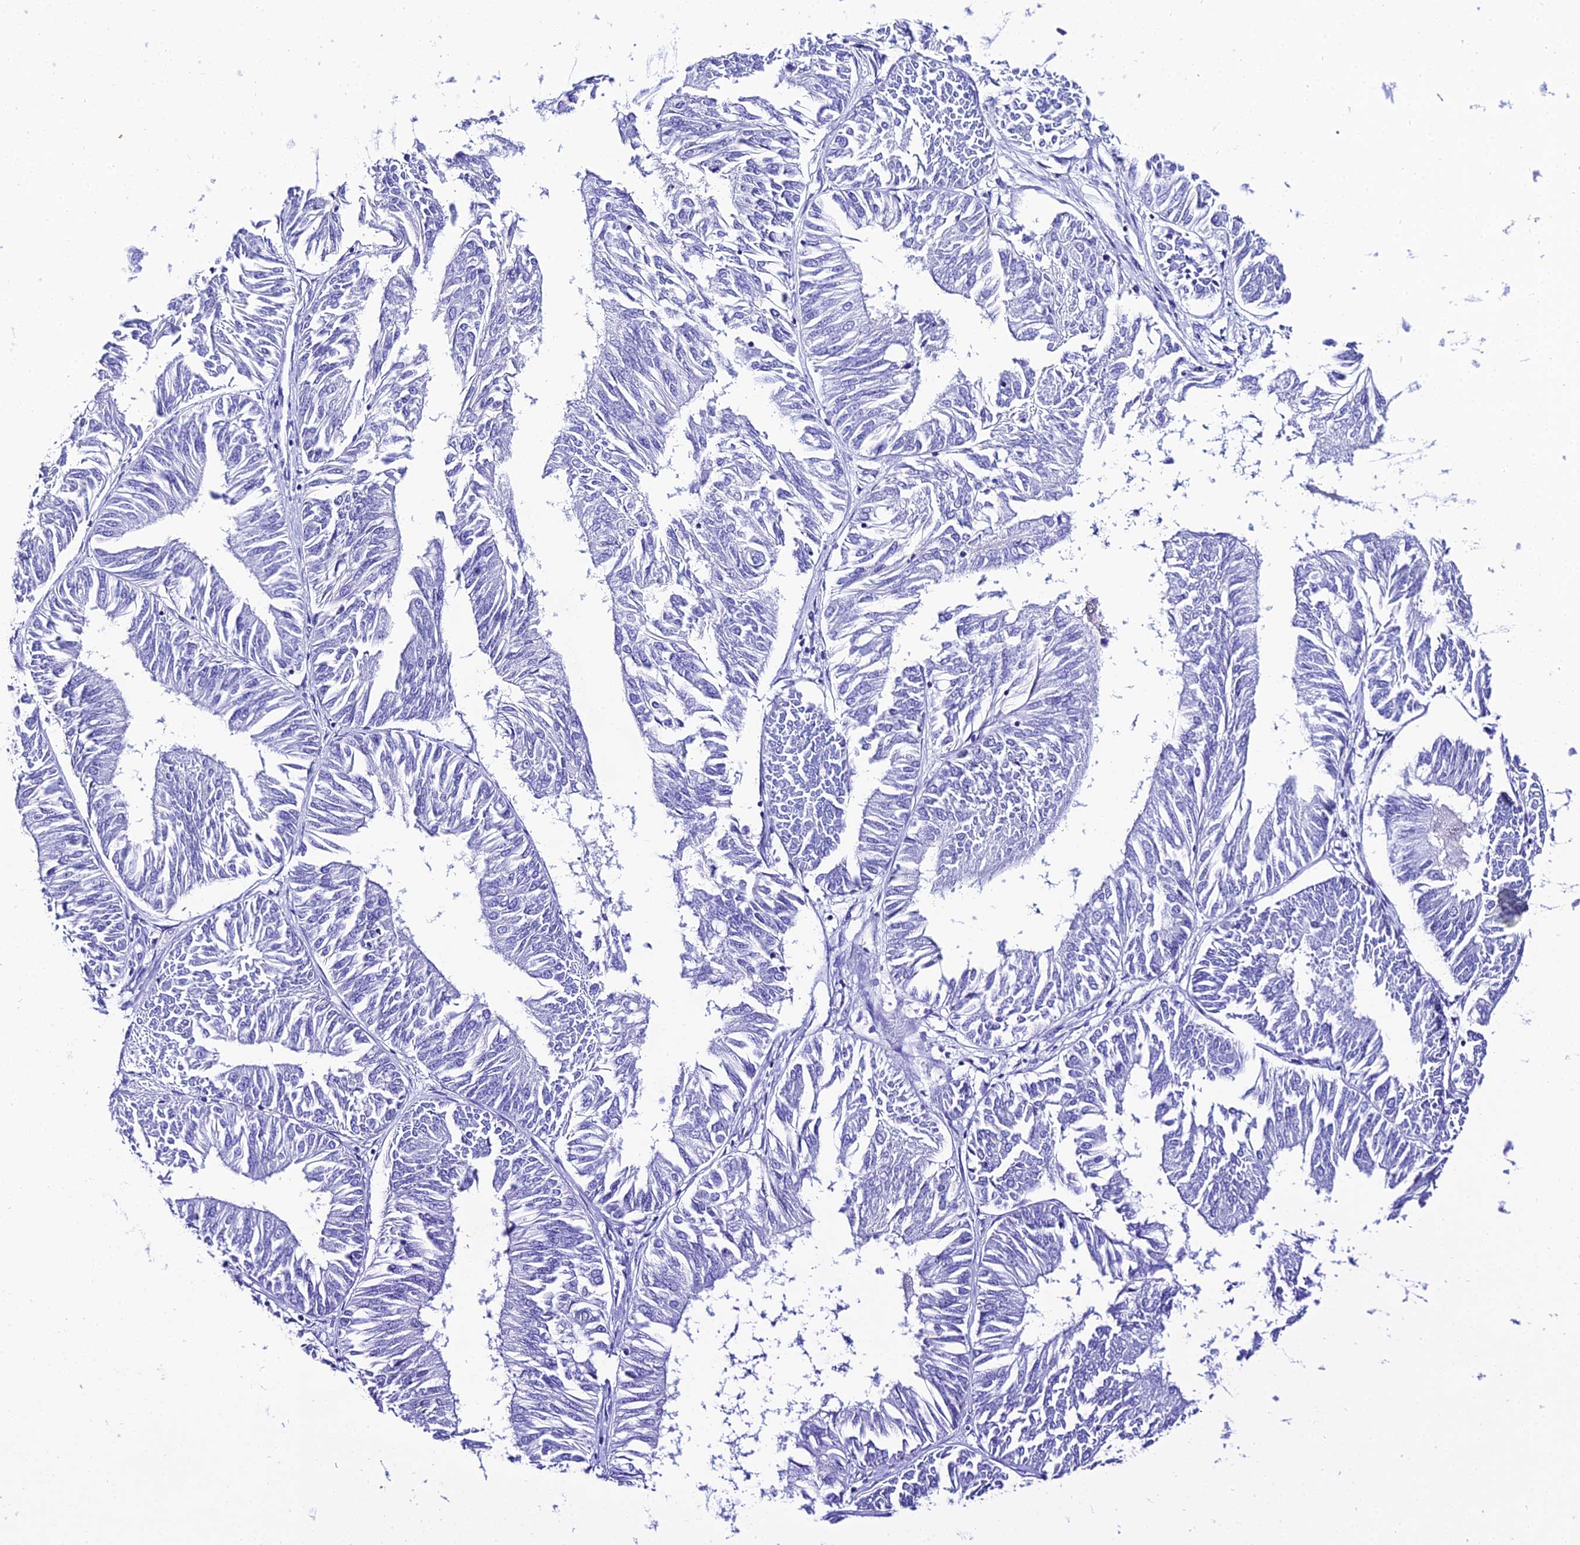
{"staining": {"intensity": "negative", "quantity": "none", "location": "none"}, "tissue": "endometrial cancer", "cell_type": "Tumor cells", "image_type": "cancer", "snomed": [{"axis": "morphology", "description": "Adenocarcinoma, NOS"}, {"axis": "topography", "description": "Endometrium"}], "caption": "Endometrial cancer (adenocarcinoma) was stained to show a protein in brown. There is no significant positivity in tumor cells.", "gene": "TRMT44", "patient": {"sex": "female", "age": 58}}